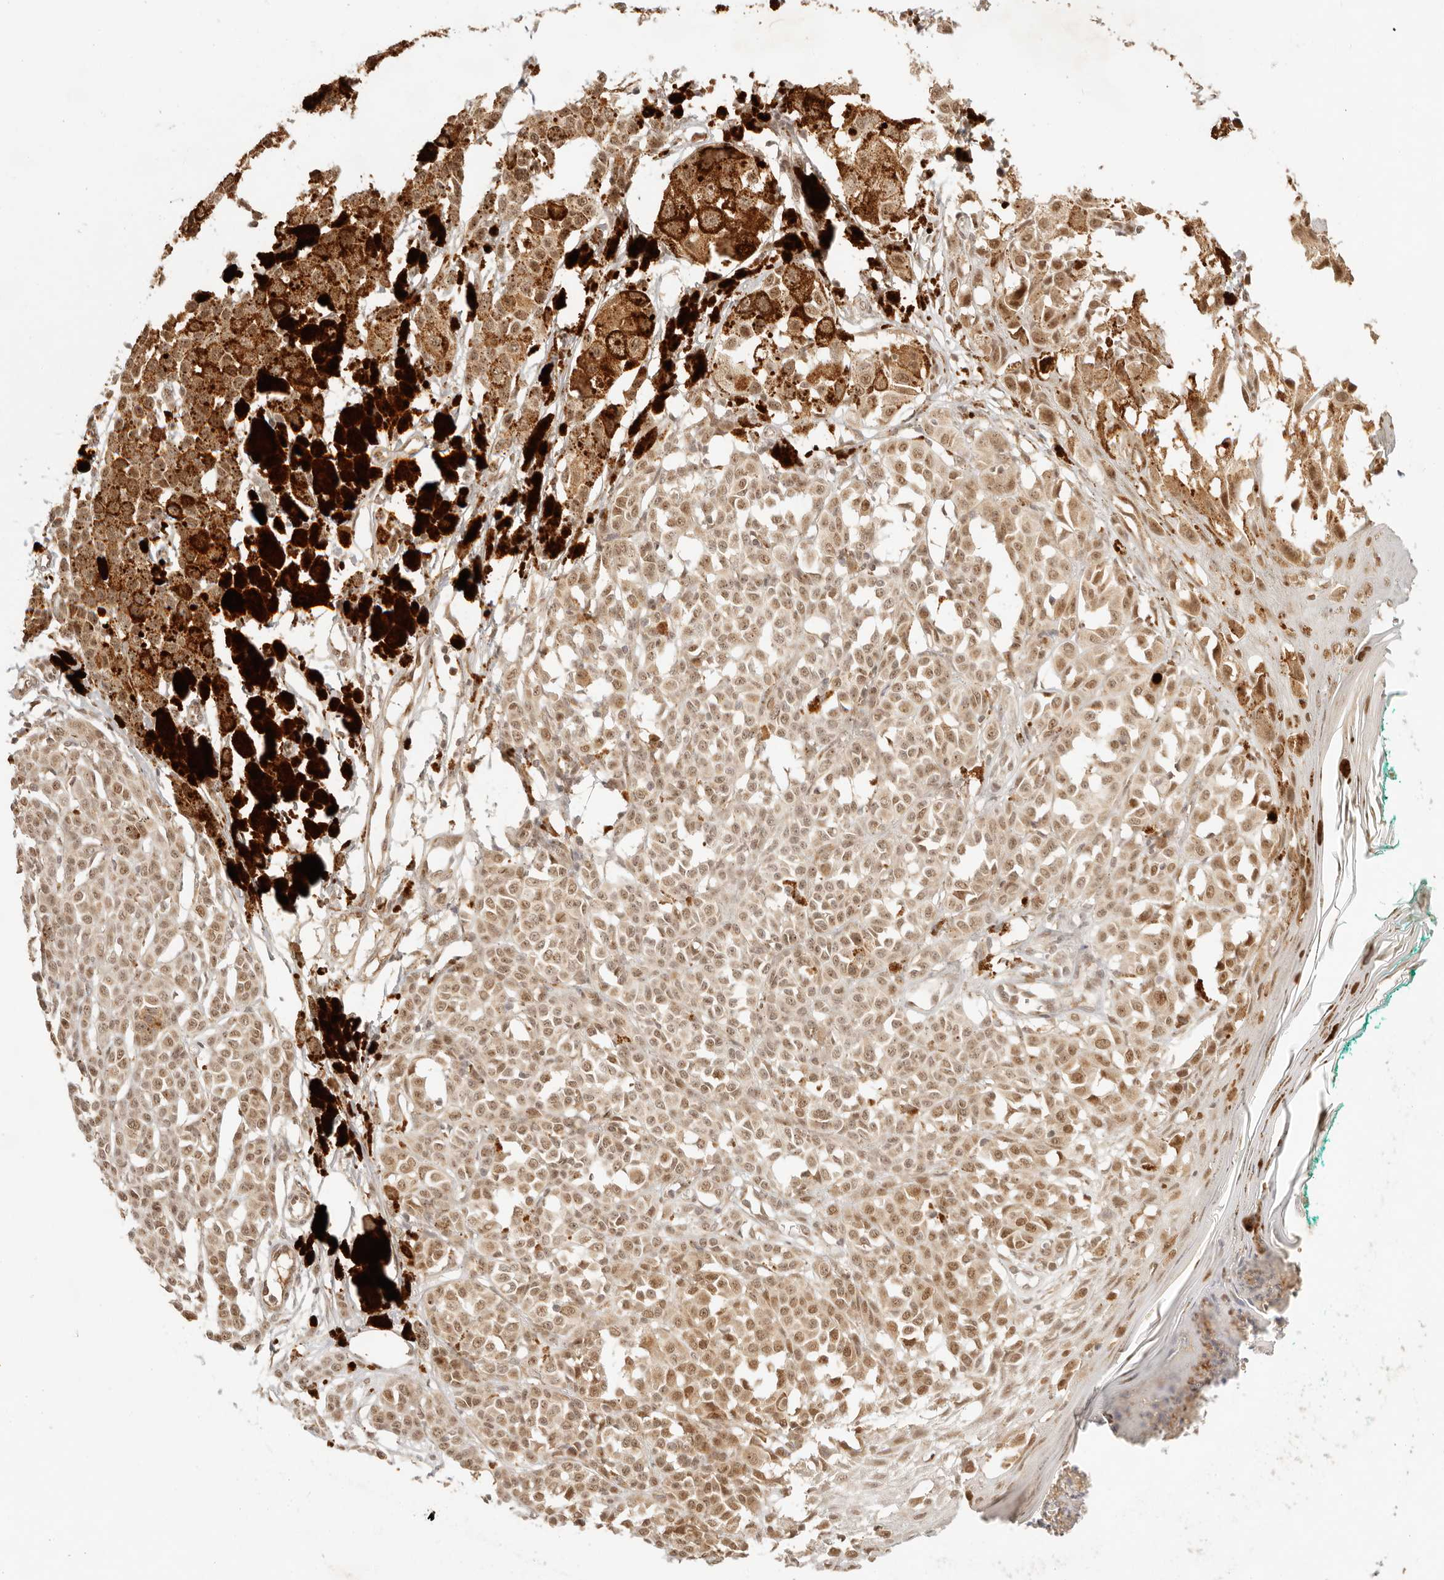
{"staining": {"intensity": "moderate", "quantity": ">75%", "location": "nuclear"}, "tissue": "melanoma", "cell_type": "Tumor cells", "image_type": "cancer", "snomed": [{"axis": "morphology", "description": "Malignant melanoma, NOS"}, {"axis": "topography", "description": "Skin of leg"}], "caption": "Tumor cells display medium levels of moderate nuclear staining in about >75% of cells in malignant melanoma. The protein of interest is shown in brown color, while the nuclei are stained blue.", "gene": "INTS11", "patient": {"sex": "female", "age": 72}}